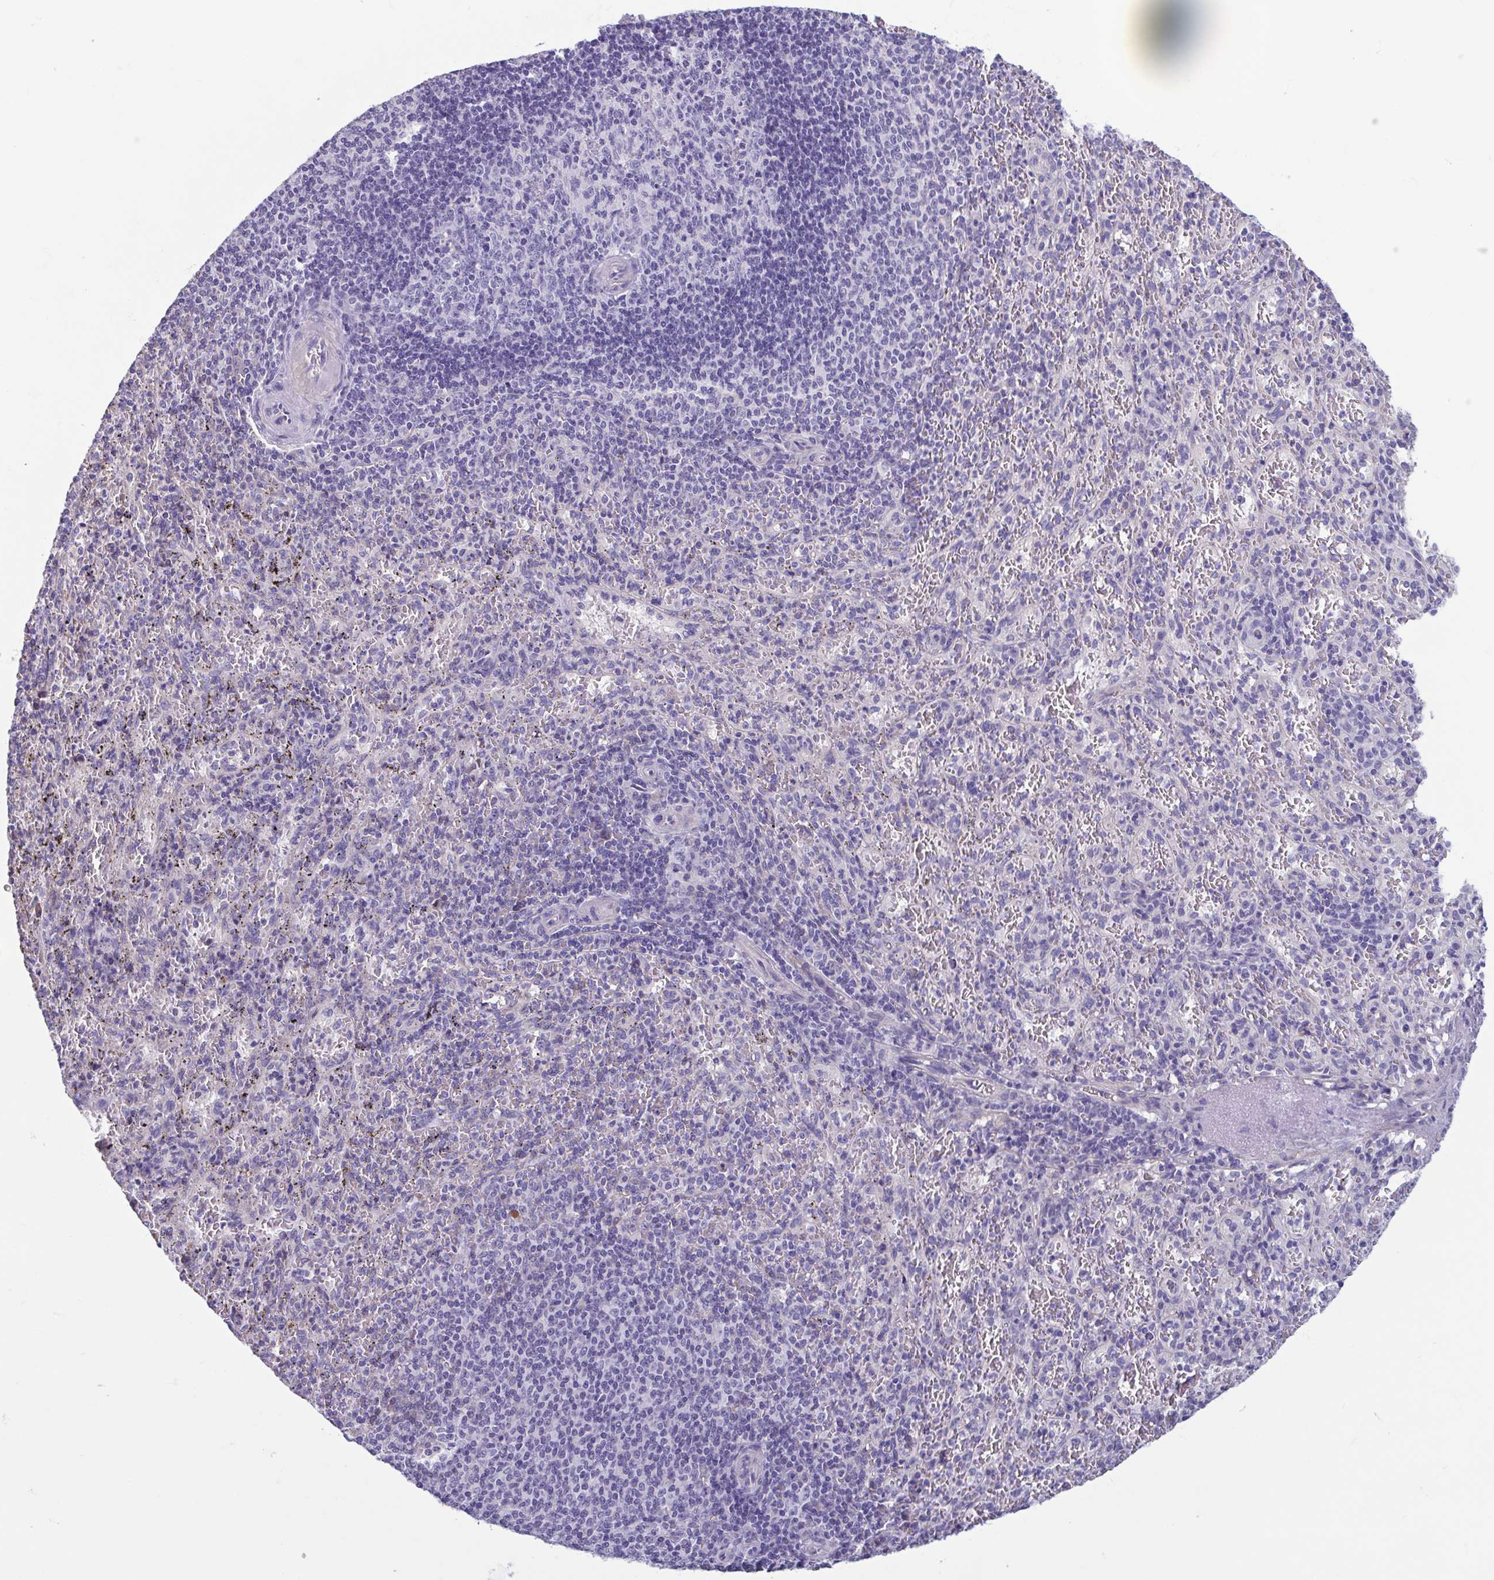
{"staining": {"intensity": "negative", "quantity": "none", "location": "none"}, "tissue": "spleen", "cell_type": "Cells in red pulp", "image_type": "normal", "snomed": [{"axis": "morphology", "description": "Normal tissue, NOS"}, {"axis": "topography", "description": "Spleen"}], "caption": "DAB immunohistochemical staining of normal human spleen exhibits no significant expression in cells in red pulp. (IHC, brightfield microscopy, high magnification).", "gene": "MORC4", "patient": {"sex": "male", "age": 57}}